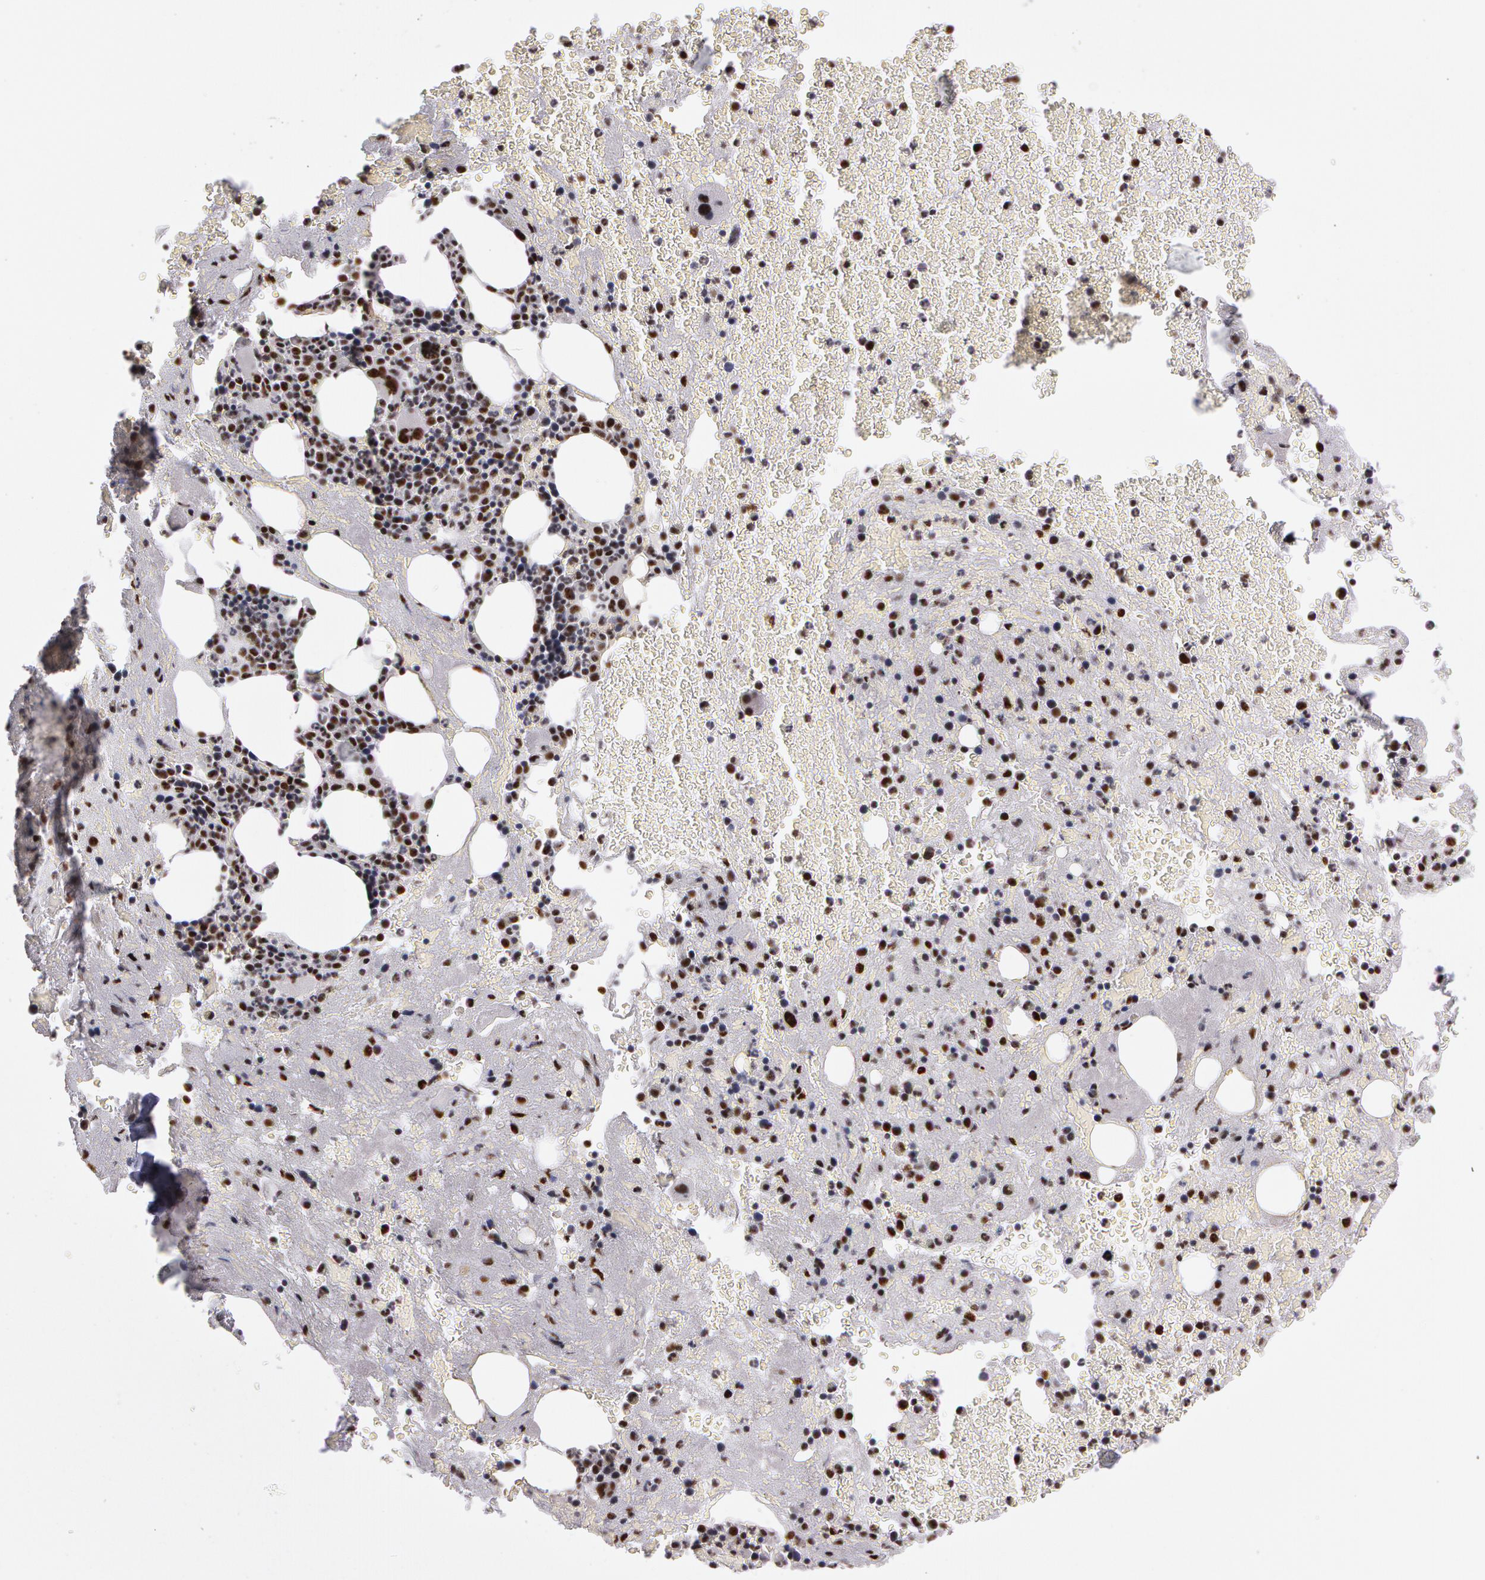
{"staining": {"intensity": "moderate", "quantity": "25%-75%", "location": "nuclear"}, "tissue": "bone marrow", "cell_type": "Hematopoietic cells", "image_type": "normal", "snomed": [{"axis": "morphology", "description": "Normal tissue, NOS"}, {"axis": "topography", "description": "Bone marrow"}], "caption": "Protein analysis of unremarkable bone marrow exhibits moderate nuclear staining in approximately 25%-75% of hematopoietic cells.", "gene": "PNN", "patient": {"sex": "male", "age": 75}}